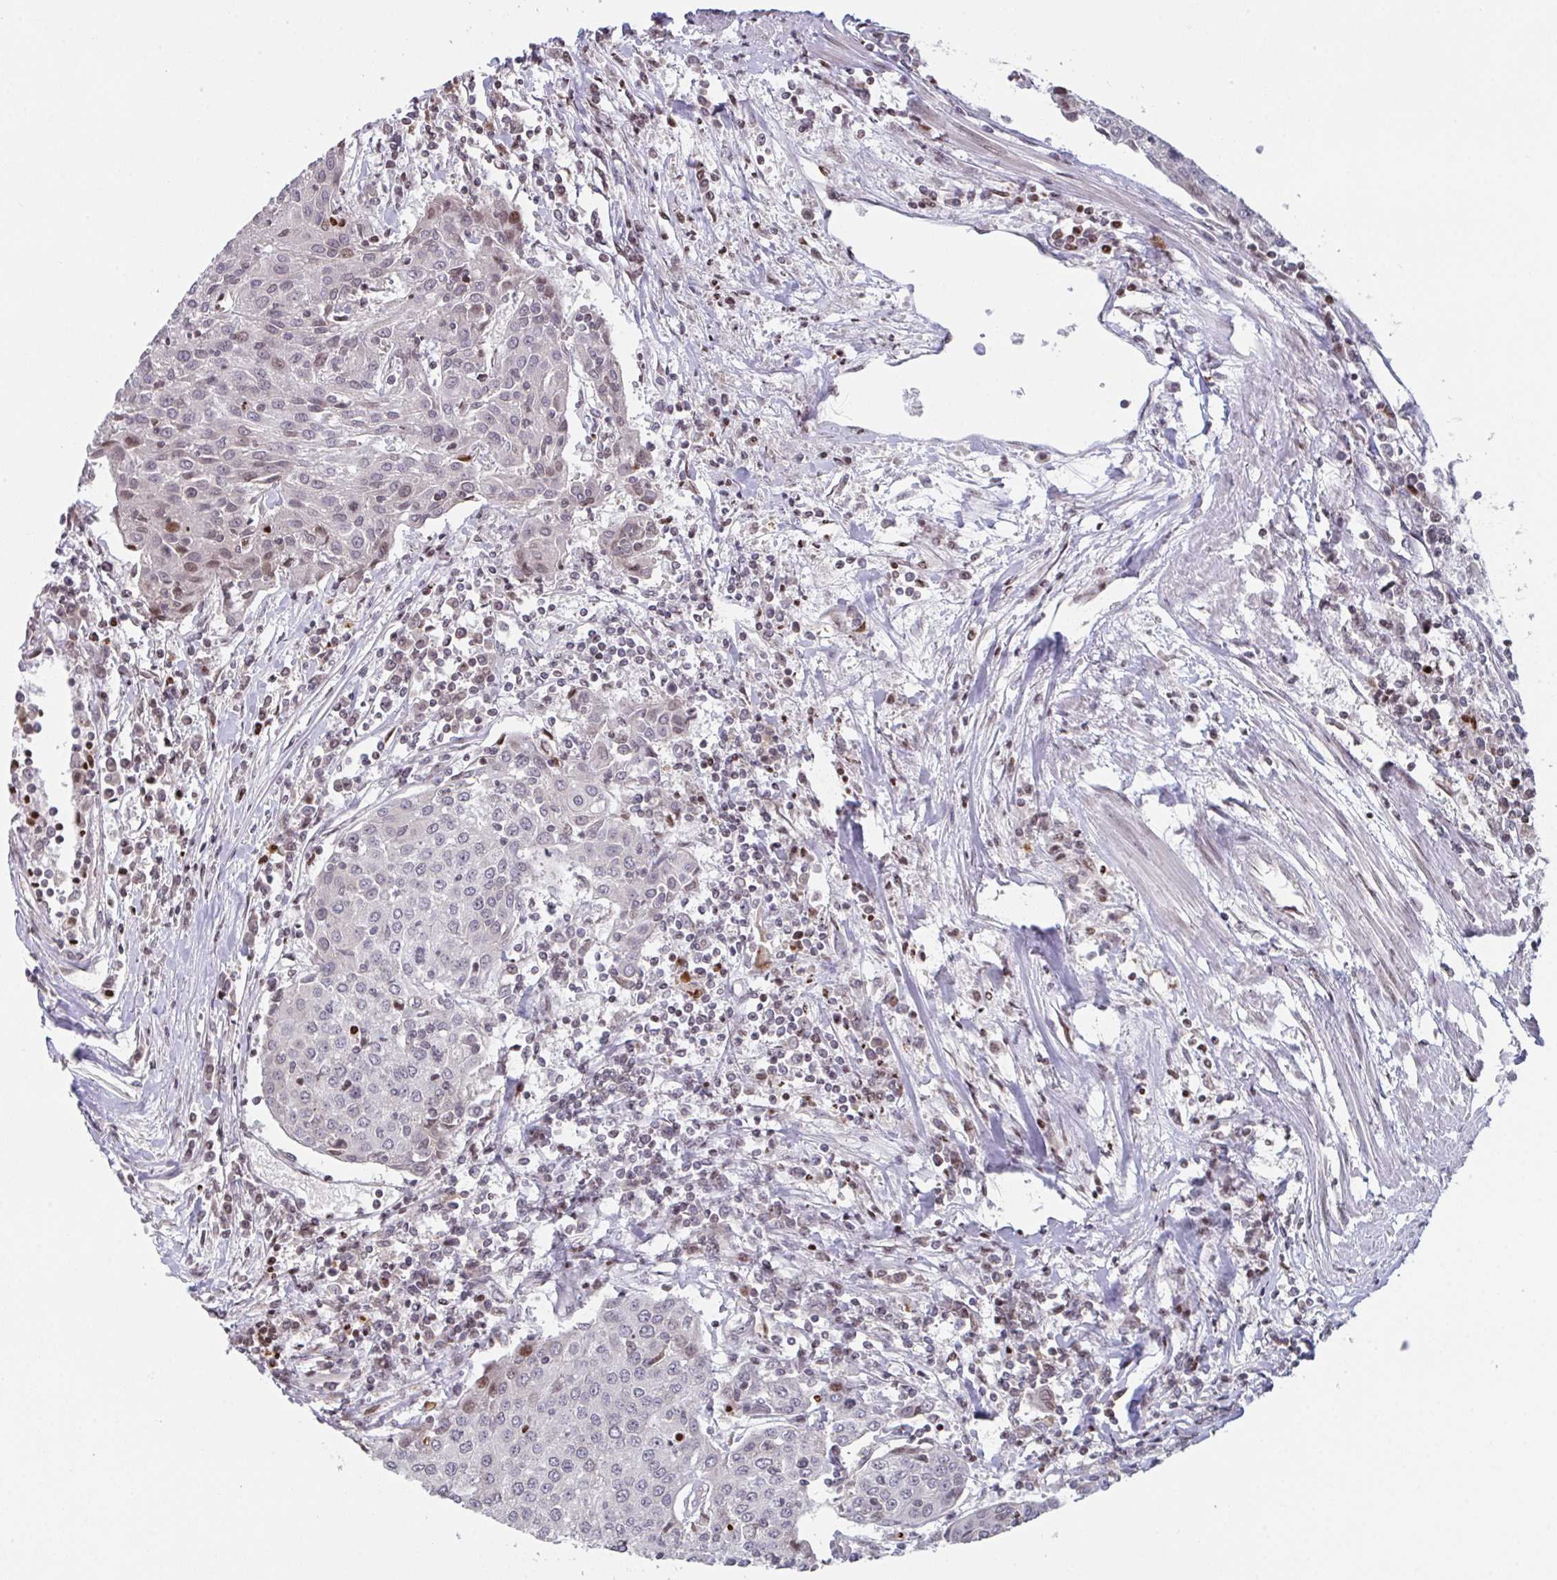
{"staining": {"intensity": "weak", "quantity": "<25%", "location": "nuclear"}, "tissue": "urothelial cancer", "cell_type": "Tumor cells", "image_type": "cancer", "snomed": [{"axis": "morphology", "description": "Urothelial carcinoma, High grade"}, {"axis": "topography", "description": "Urinary bladder"}], "caption": "The micrograph reveals no significant staining in tumor cells of urothelial cancer.", "gene": "PCDHB8", "patient": {"sex": "female", "age": 85}}